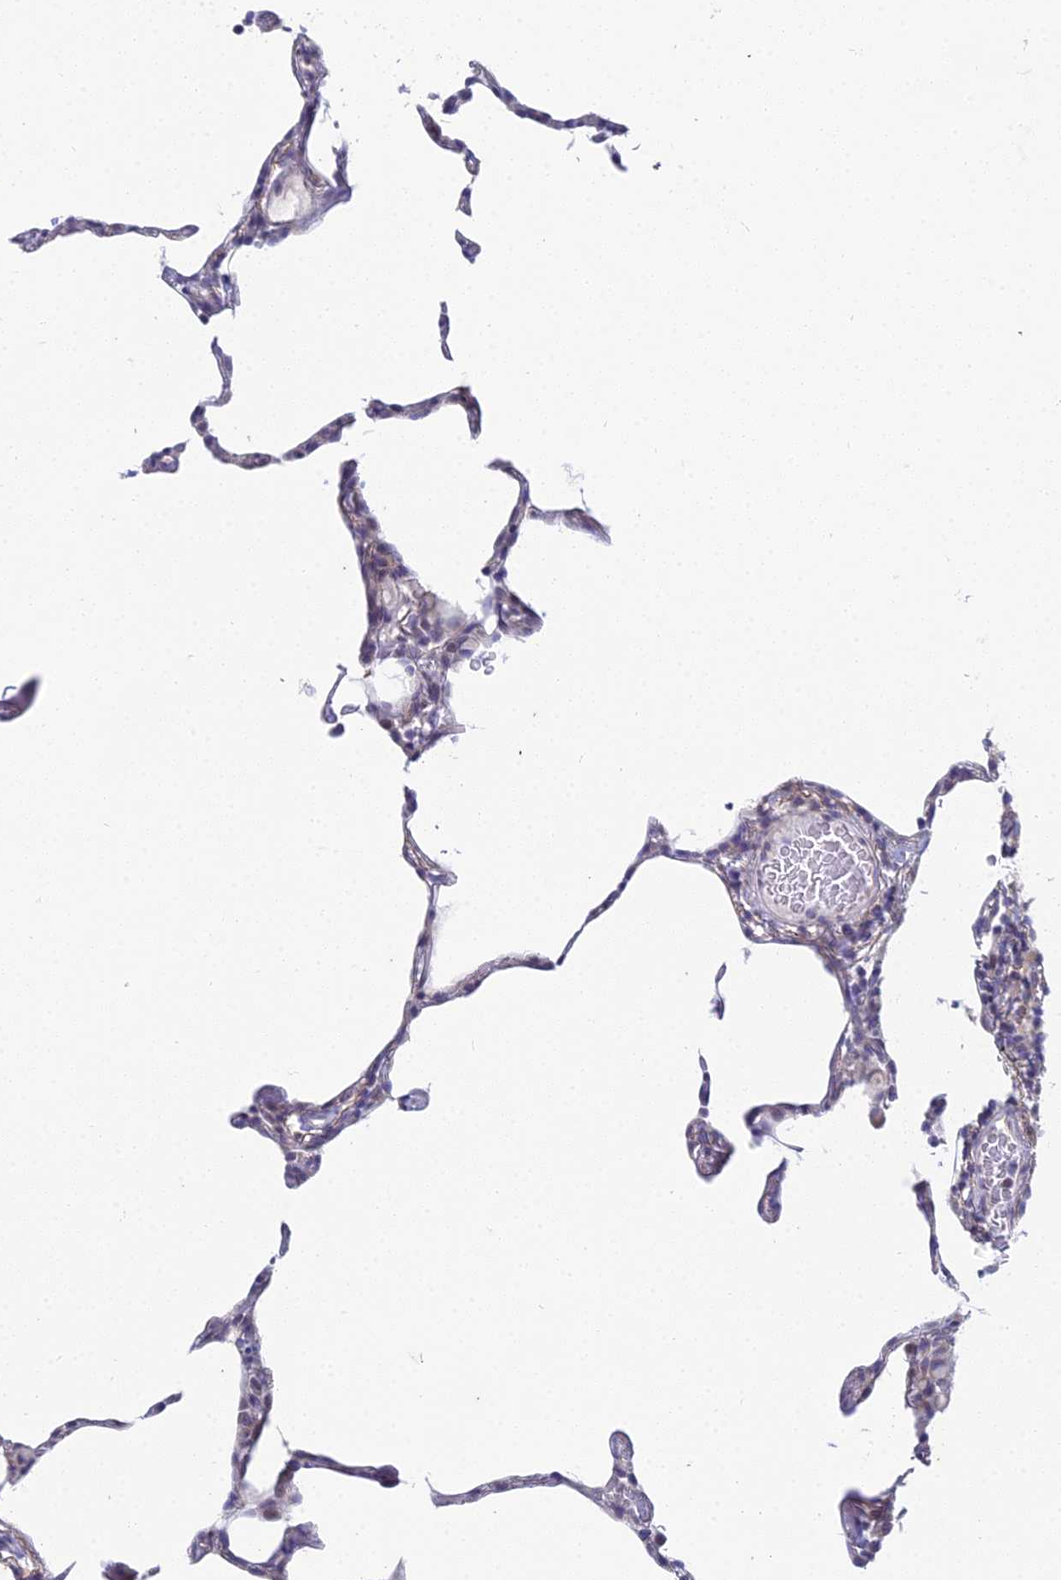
{"staining": {"intensity": "negative", "quantity": "none", "location": "none"}, "tissue": "lung", "cell_type": "Alveolar cells", "image_type": "normal", "snomed": [{"axis": "morphology", "description": "Normal tissue, NOS"}, {"axis": "topography", "description": "Lung"}], "caption": "Immunohistochemistry (IHC) photomicrograph of normal lung: lung stained with DAB (3,3'-diaminobenzidine) shows no significant protein positivity in alveolar cells. (Immunohistochemistry (IHC), brightfield microscopy, high magnification).", "gene": "EEF2KMT", "patient": {"sex": "female", "age": 57}}